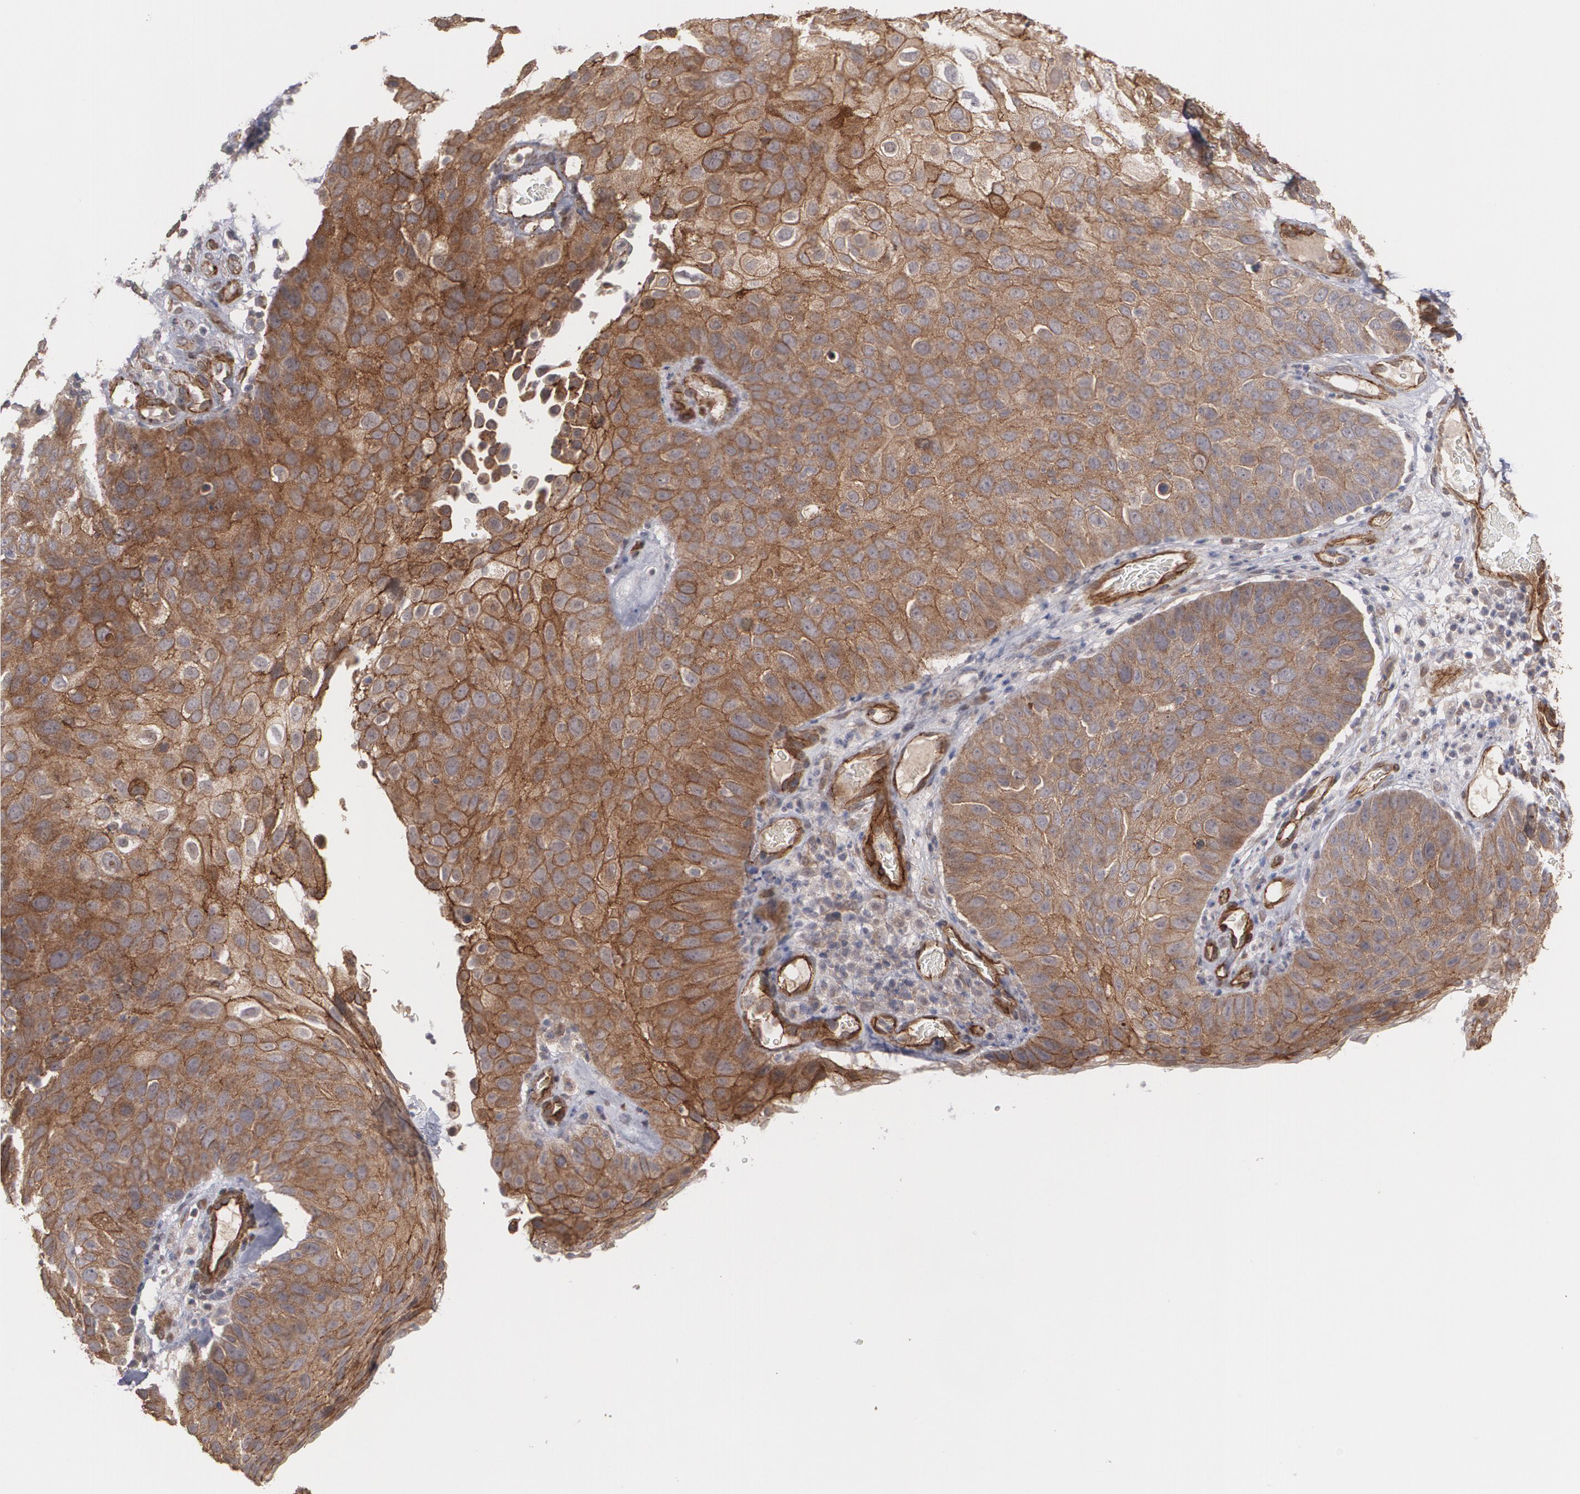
{"staining": {"intensity": "strong", "quantity": "25%-75%", "location": "cytoplasmic/membranous"}, "tissue": "skin cancer", "cell_type": "Tumor cells", "image_type": "cancer", "snomed": [{"axis": "morphology", "description": "Squamous cell carcinoma, NOS"}, {"axis": "topography", "description": "Skin"}], "caption": "Strong cytoplasmic/membranous expression for a protein is identified in approximately 25%-75% of tumor cells of skin squamous cell carcinoma using immunohistochemistry.", "gene": "TJP1", "patient": {"sex": "male", "age": 87}}